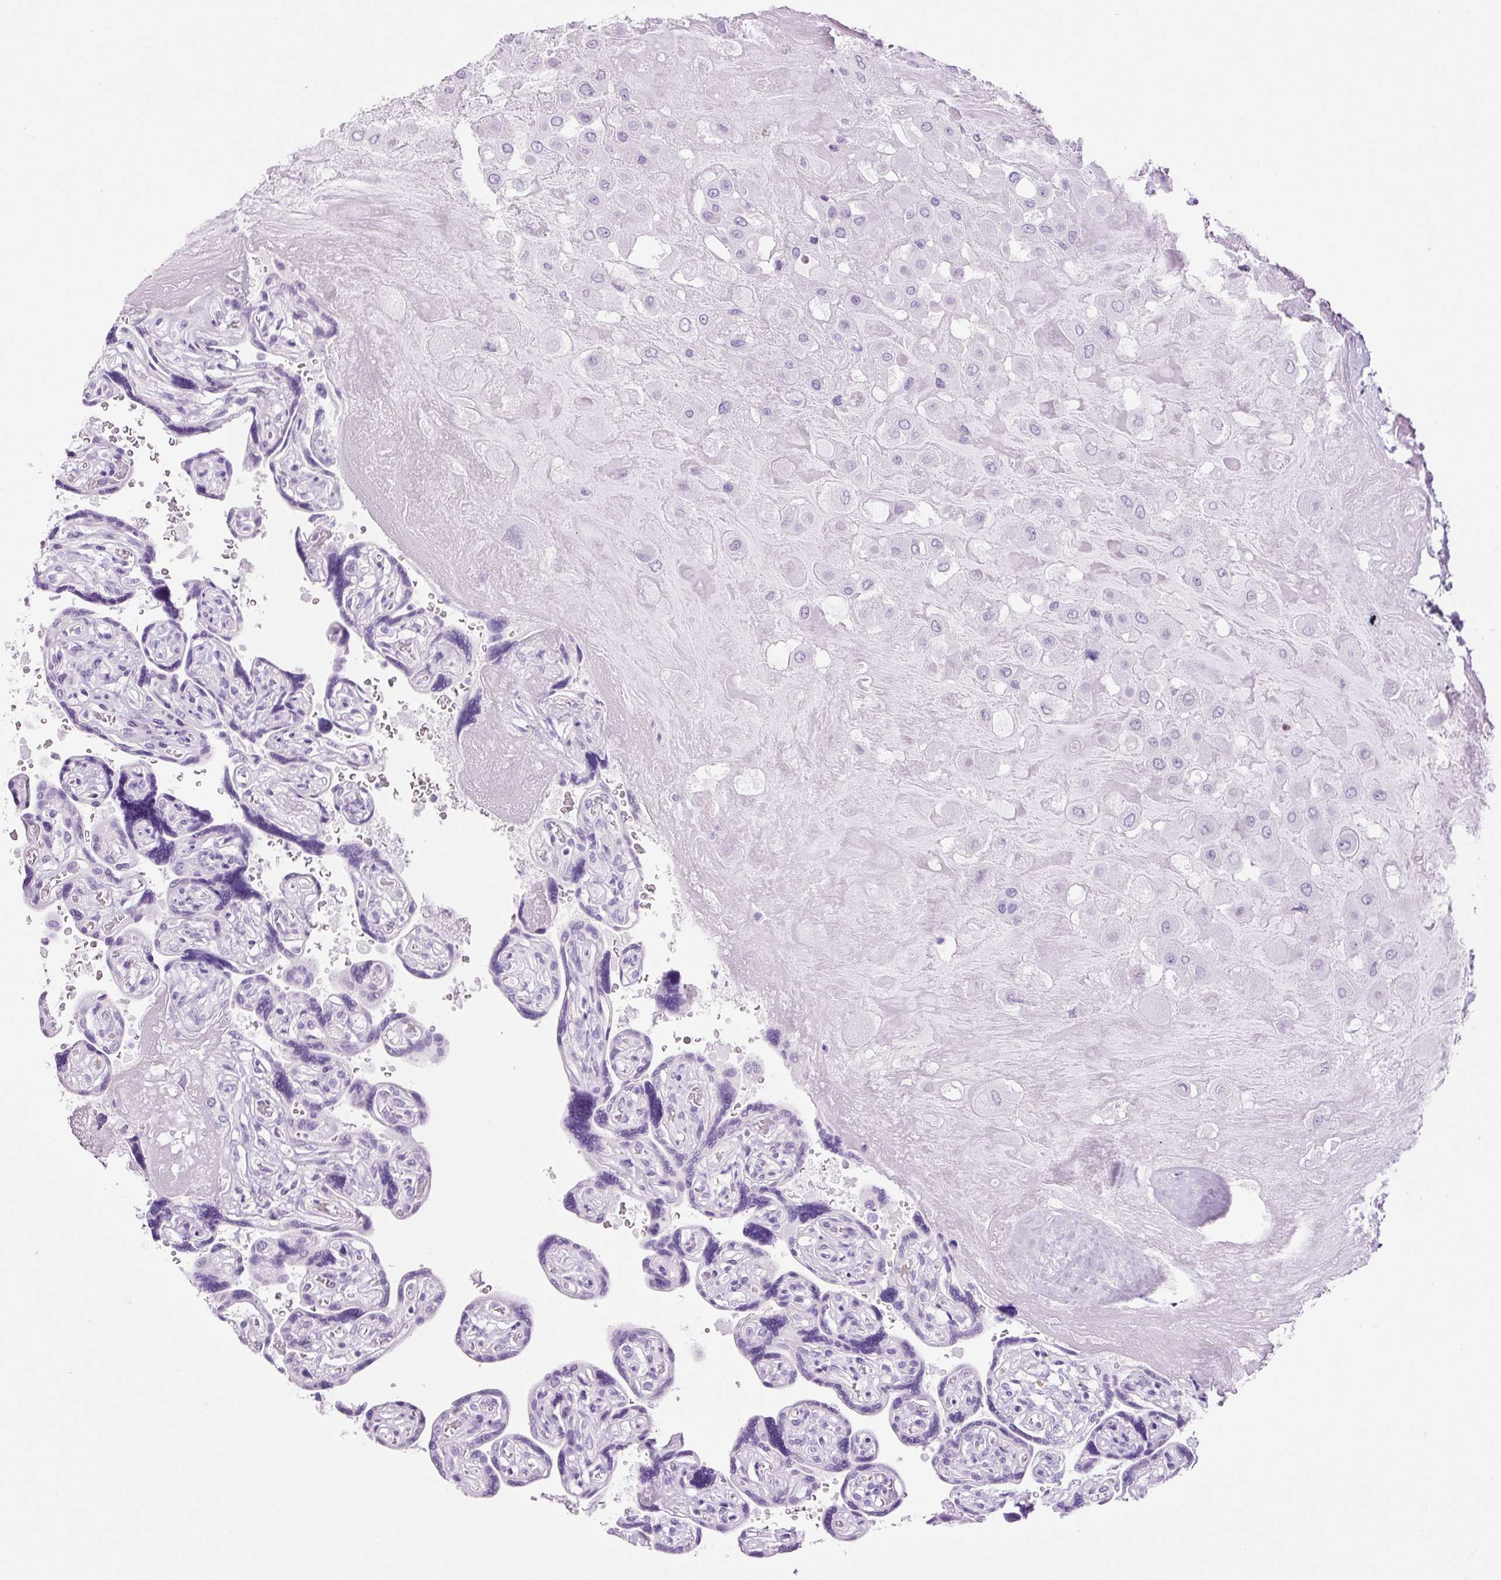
{"staining": {"intensity": "negative", "quantity": "none", "location": "none"}, "tissue": "placenta", "cell_type": "Decidual cells", "image_type": "normal", "snomed": [{"axis": "morphology", "description": "Normal tissue, NOS"}, {"axis": "topography", "description": "Placenta"}], "caption": "This micrograph is of unremarkable placenta stained with IHC to label a protein in brown with the nuclei are counter-stained blue. There is no expression in decidual cells. The staining was performed using DAB to visualize the protein expression in brown, while the nuclei were stained in blue with hematoxylin (Magnification: 20x).", "gene": "ADSS1", "patient": {"sex": "female", "age": 32}}